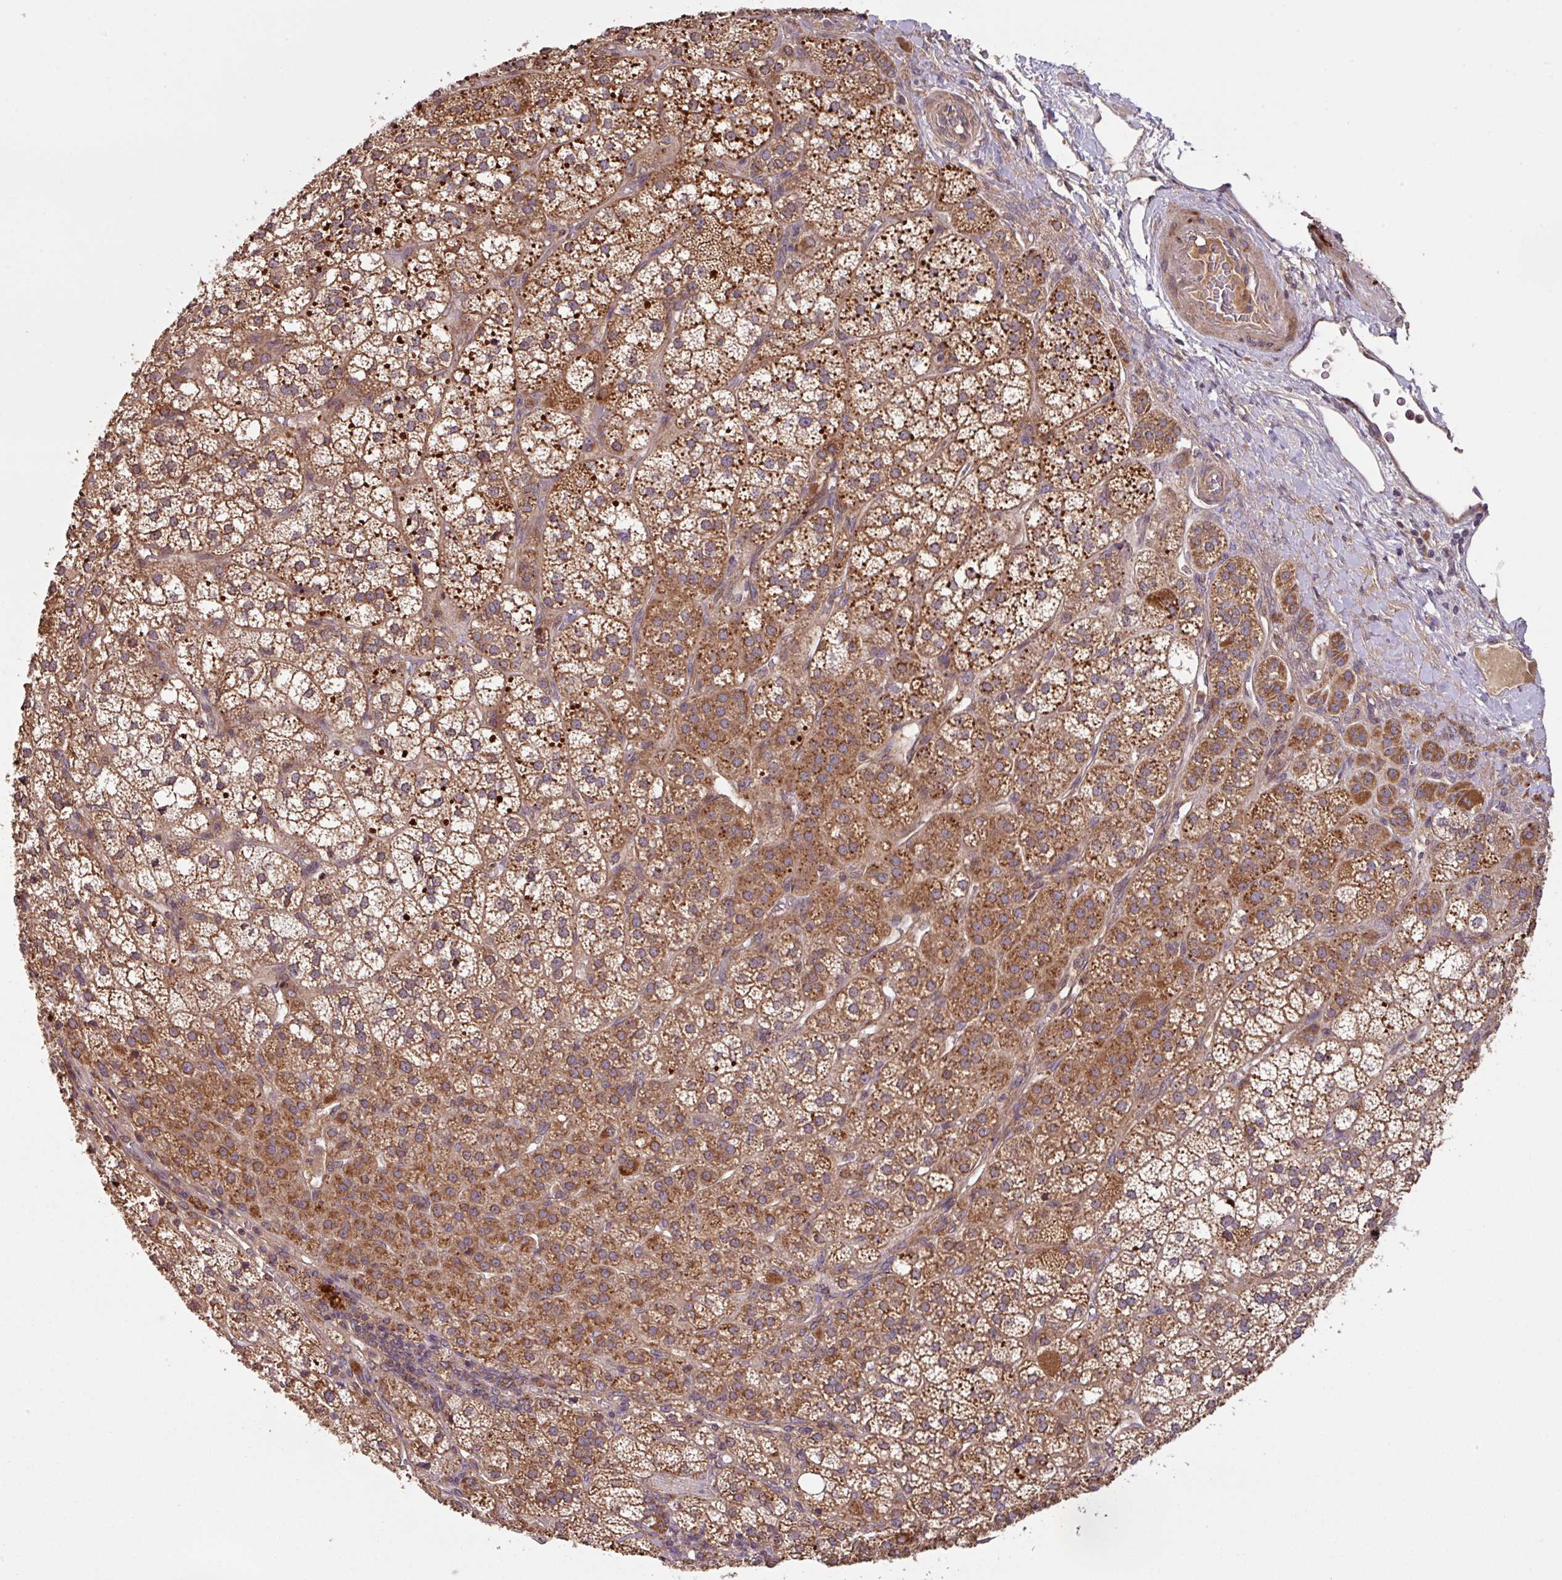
{"staining": {"intensity": "strong", "quantity": ">75%", "location": "cytoplasmic/membranous"}, "tissue": "adrenal gland", "cell_type": "Glandular cells", "image_type": "normal", "snomed": [{"axis": "morphology", "description": "Normal tissue, NOS"}, {"axis": "topography", "description": "Adrenal gland"}], "caption": "Immunohistochemical staining of benign human adrenal gland reveals high levels of strong cytoplasmic/membranous positivity in approximately >75% of glandular cells. (DAB (3,3'-diaminobenzidine) IHC with brightfield microscopy, high magnification).", "gene": "MRRF", "patient": {"sex": "female", "age": 60}}